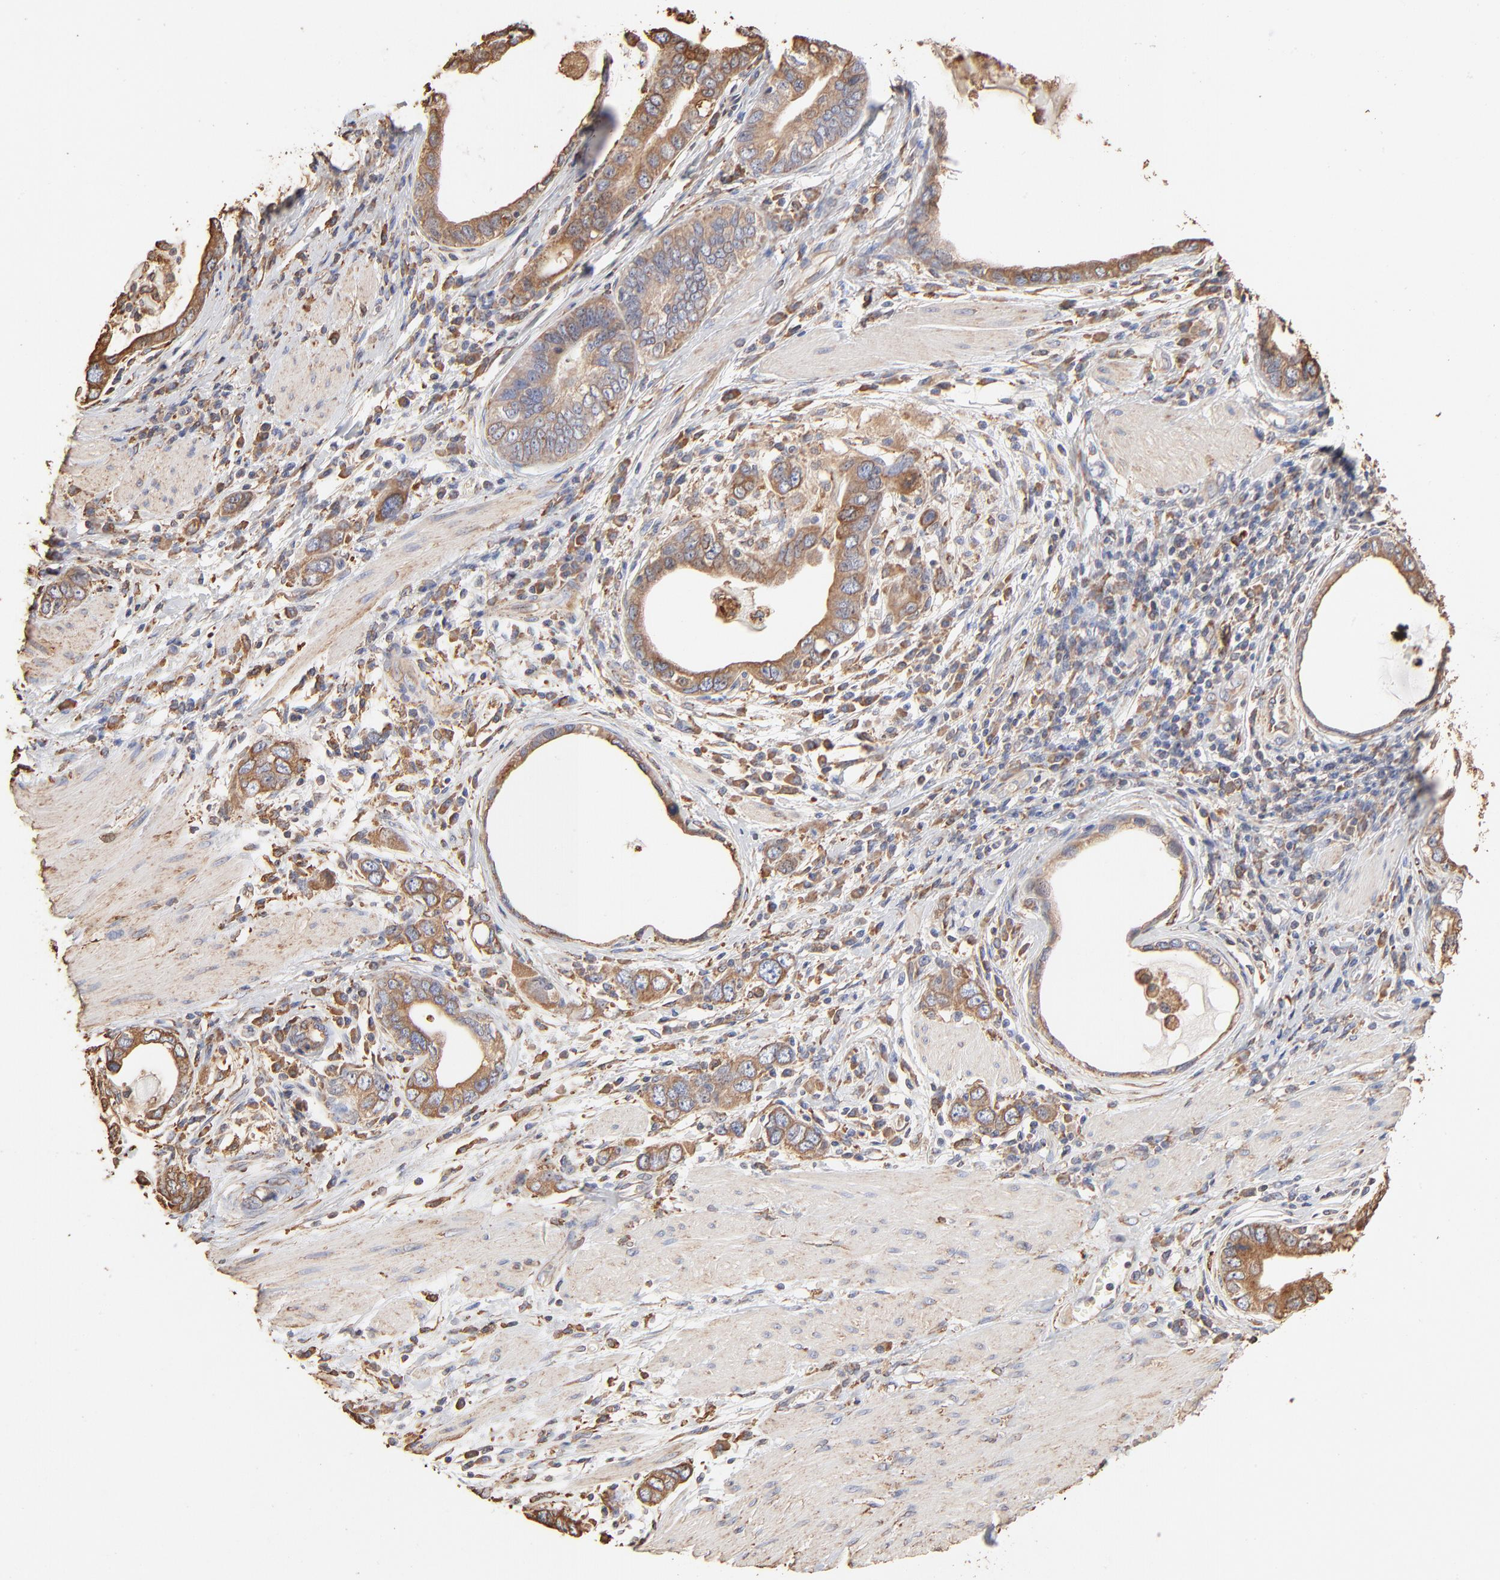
{"staining": {"intensity": "moderate", "quantity": "25%-75%", "location": "cytoplasmic/membranous"}, "tissue": "stomach cancer", "cell_type": "Tumor cells", "image_type": "cancer", "snomed": [{"axis": "morphology", "description": "Adenocarcinoma, NOS"}, {"axis": "topography", "description": "Stomach, lower"}], "caption": "Protein expression by immunohistochemistry (IHC) displays moderate cytoplasmic/membranous positivity in about 25%-75% of tumor cells in adenocarcinoma (stomach).", "gene": "PDIA3", "patient": {"sex": "female", "age": 93}}